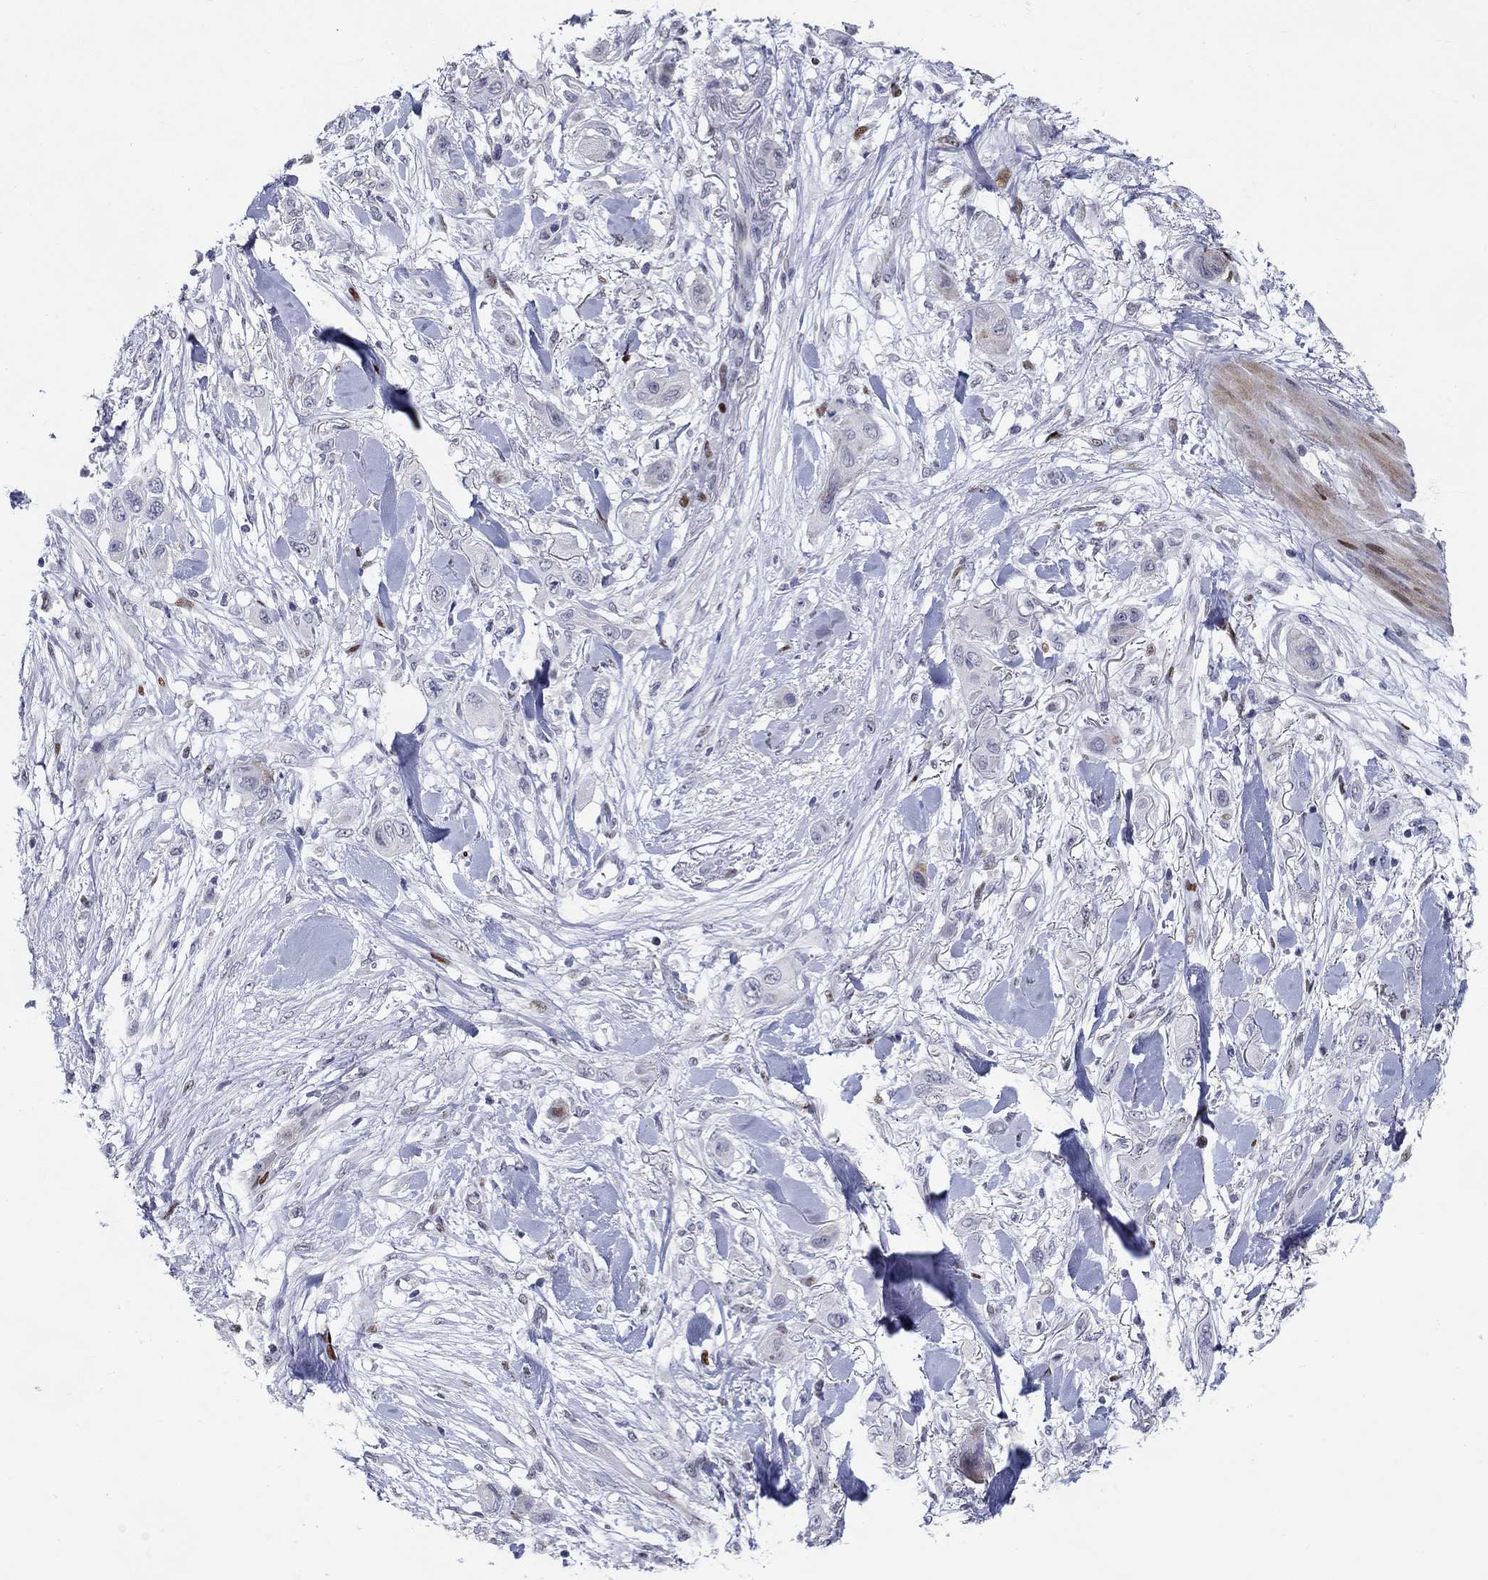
{"staining": {"intensity": "moderate", "quantity": "<25%", "location": "nuclear"}, "tissue": "skin cancer", "cell_type": "Tumor cells", "image_type": "cancer", "snomed": [{"axis": "morphology", "description": "Squamous cell carcinoma, NOS"}, {"axis": "topography", "description": "Skin"}], "caption": "Approximately <25% of tumor cells in human squamous cell carcinoma (skin) show moderate nuclear protein expression as visualized by brown immunohistochemical staining.", "gene": "RAPGEF5", "patient": {"sex": "male", "age": 79}}